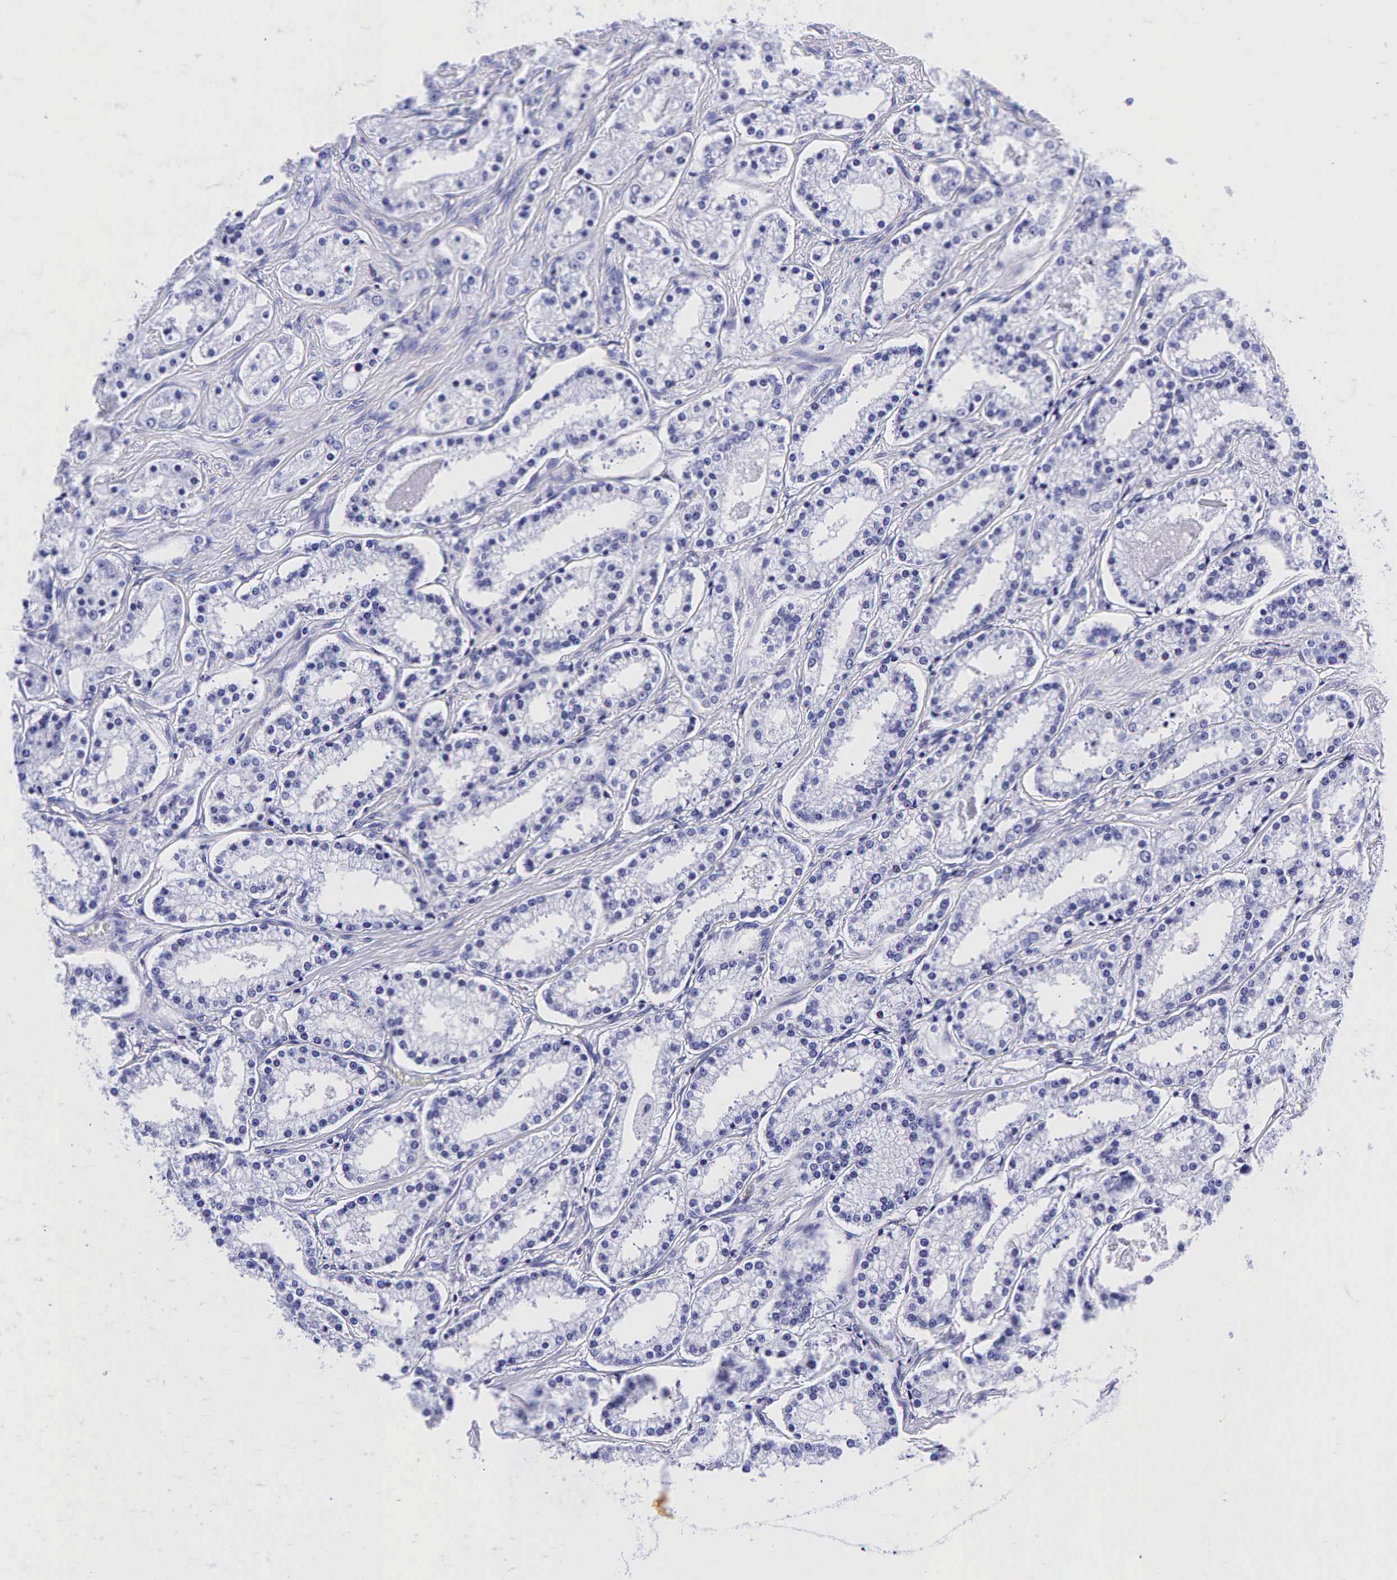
{"staining": {"intensity": "negative", "quantity": "none", "location": "none"}, "tissue": "prostate cancer", "cell_type": "Tumor cells", "image_type": "cancer", "snomed": [{"axis": "morphology", "description": "Adenocarcinoma, Medium grade"}, {"axis": "topography", "description": "Prostate"}], "caption": "This is an immunohistochemistry micrograph of prostate cancer (adenocarcinoma (medium-grade)). There is no expression in tumor cells.", "gene": "GCG", "patient": {"sex": "male", "age": 73}}